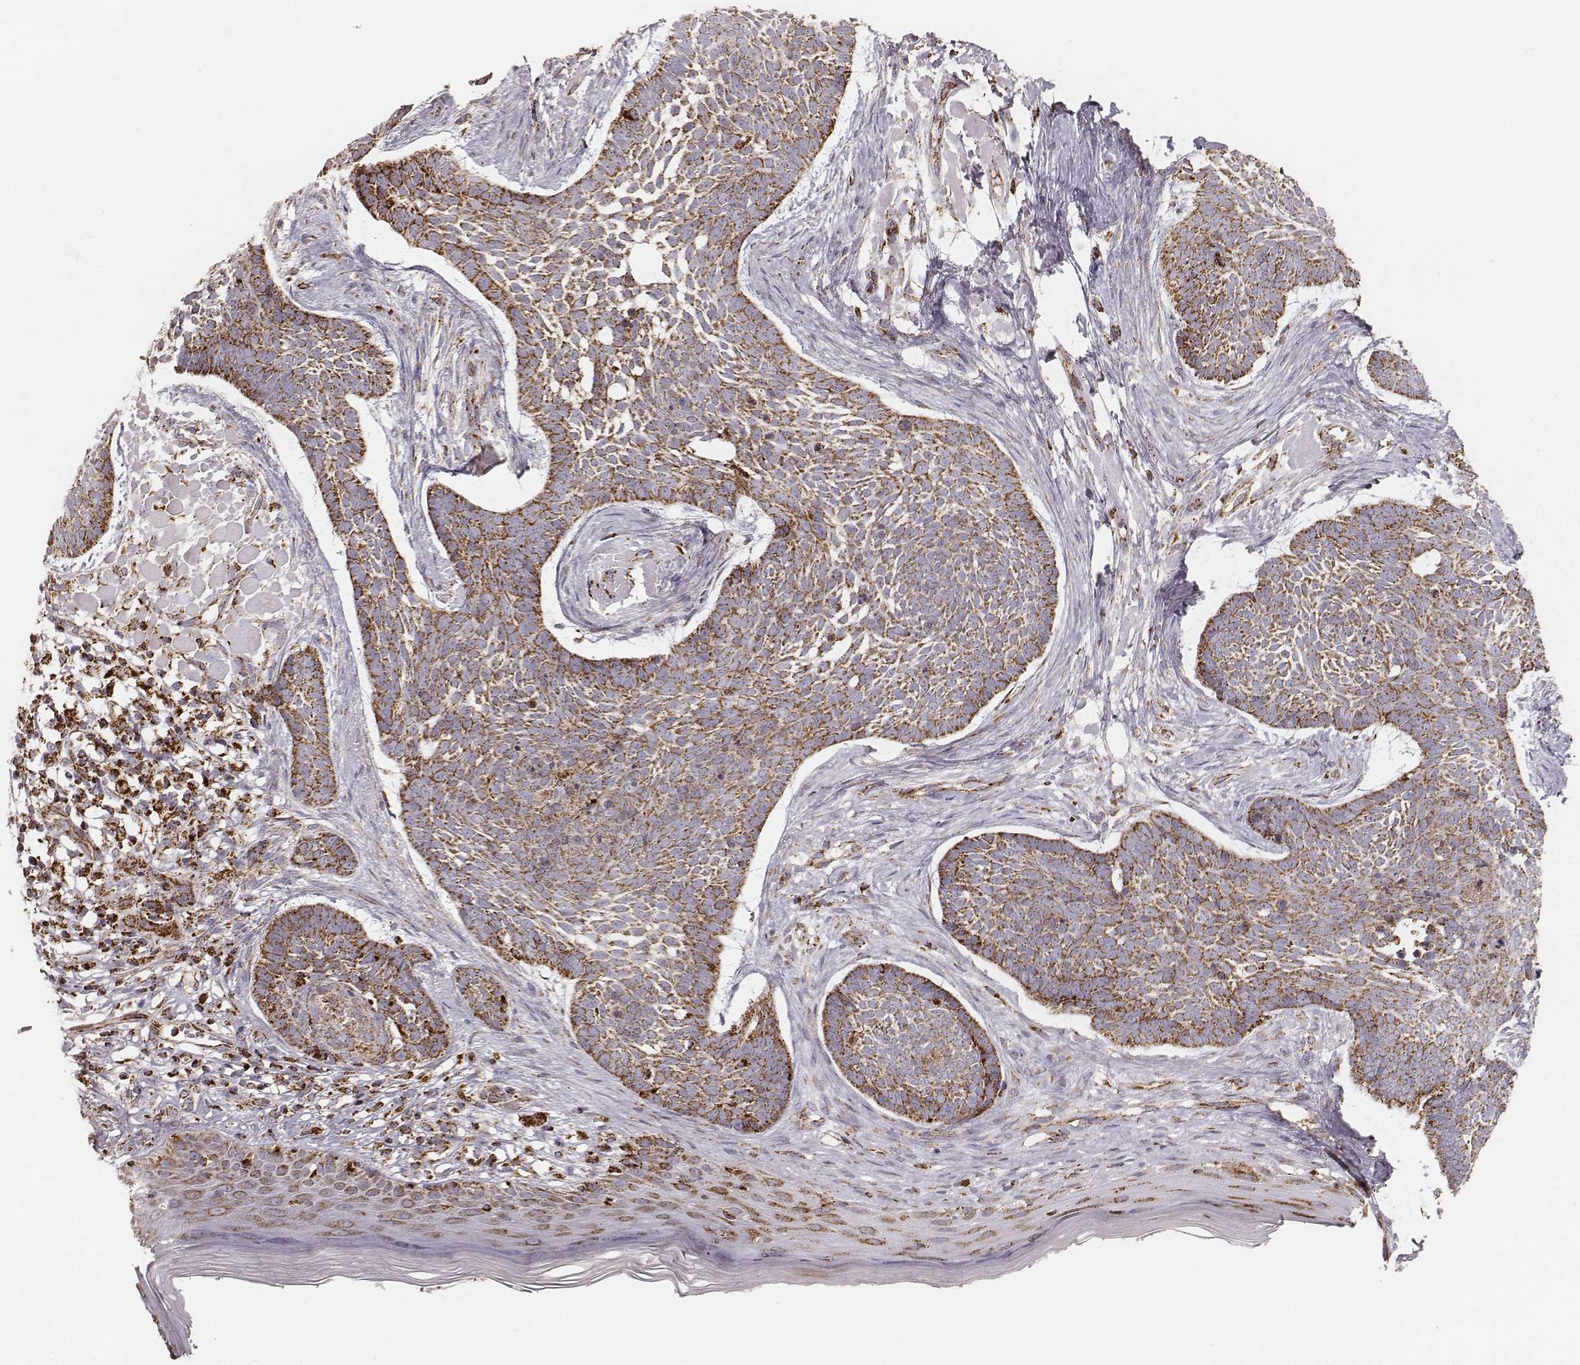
{"staining": {"intensity": "strong", "quantity": ">75%", "location": "cytoplasmic/membranous"}, "tissue": "skin cancer", "cell_type": "Tumor cells", "image_type": "cancer", "snomed": [{"axis": "morphology", "description": "Basal cell carcinoma"}, {"axis": "topography", "description": "Skin"}], "caption": "Strong cytoplasmic/membranous expression for a protein is seen in approximately >75% of tumor cells of skin cancer (basal cell carcinoma) using immunohistochemistry (IHC).", "gene": "CS", "patient": {"sex": "male", "age": 85}}